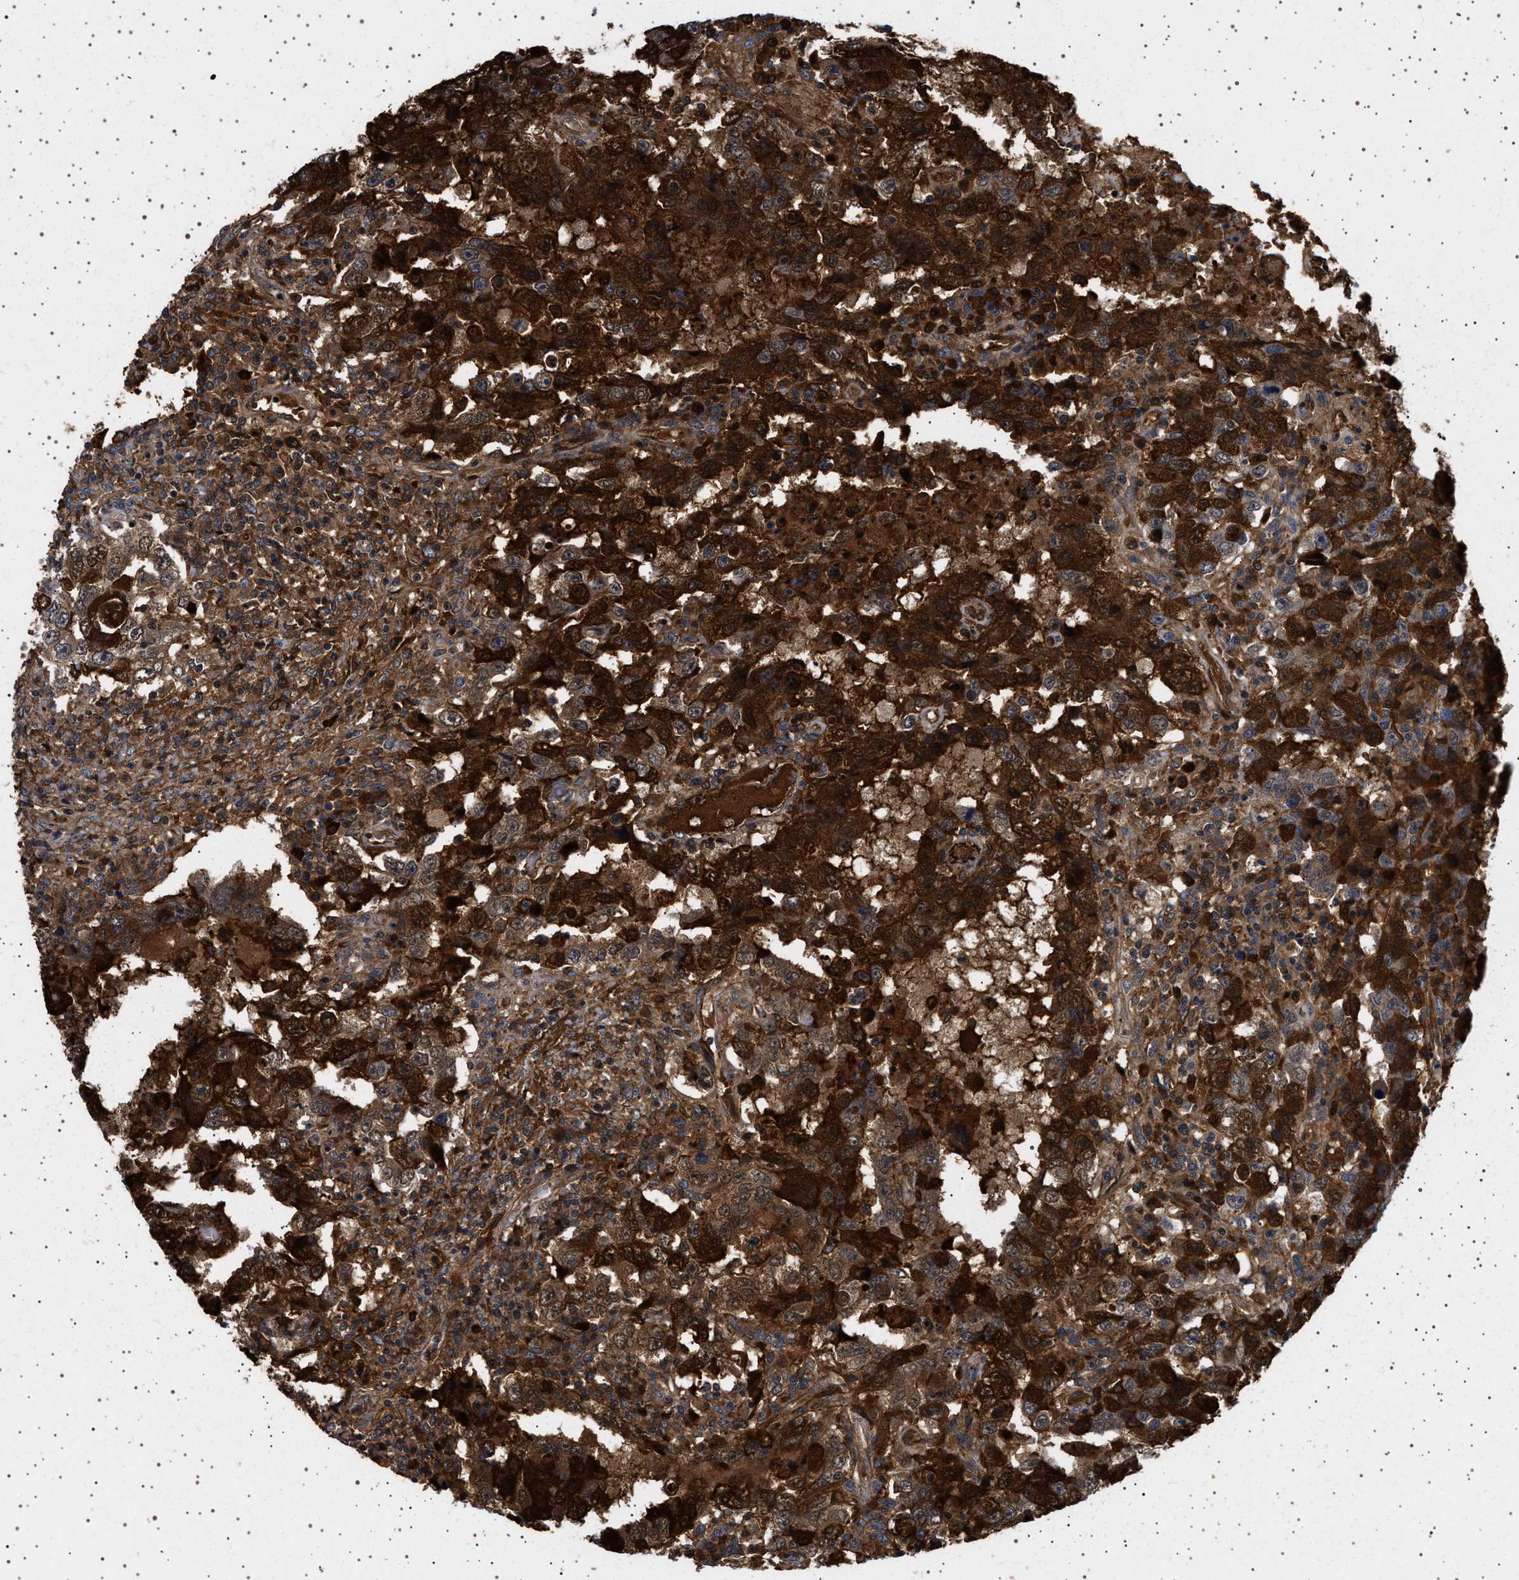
{"staining": {"intensity": "strong", "quantity": ">75%", "location": "cytoplasmic/membranous"}, "tissue": "testis cancer", "cell_type": "Tumor cells", "image_type": "cancer", "snomed": [{"axis": "morphology", "description": "Carcinoma, Embryonal, NOS"}, {"axis": "topography", "description": "Testis"}], "caption": "Strong cytoplasmic/membranous expression for a protein is present in about >75% of tumor cells of embryonal carcinoma (testis) using immunohistochemistry (IHC).", "gene": "FICD", "patient": {"sex": "male", "age": 26}}